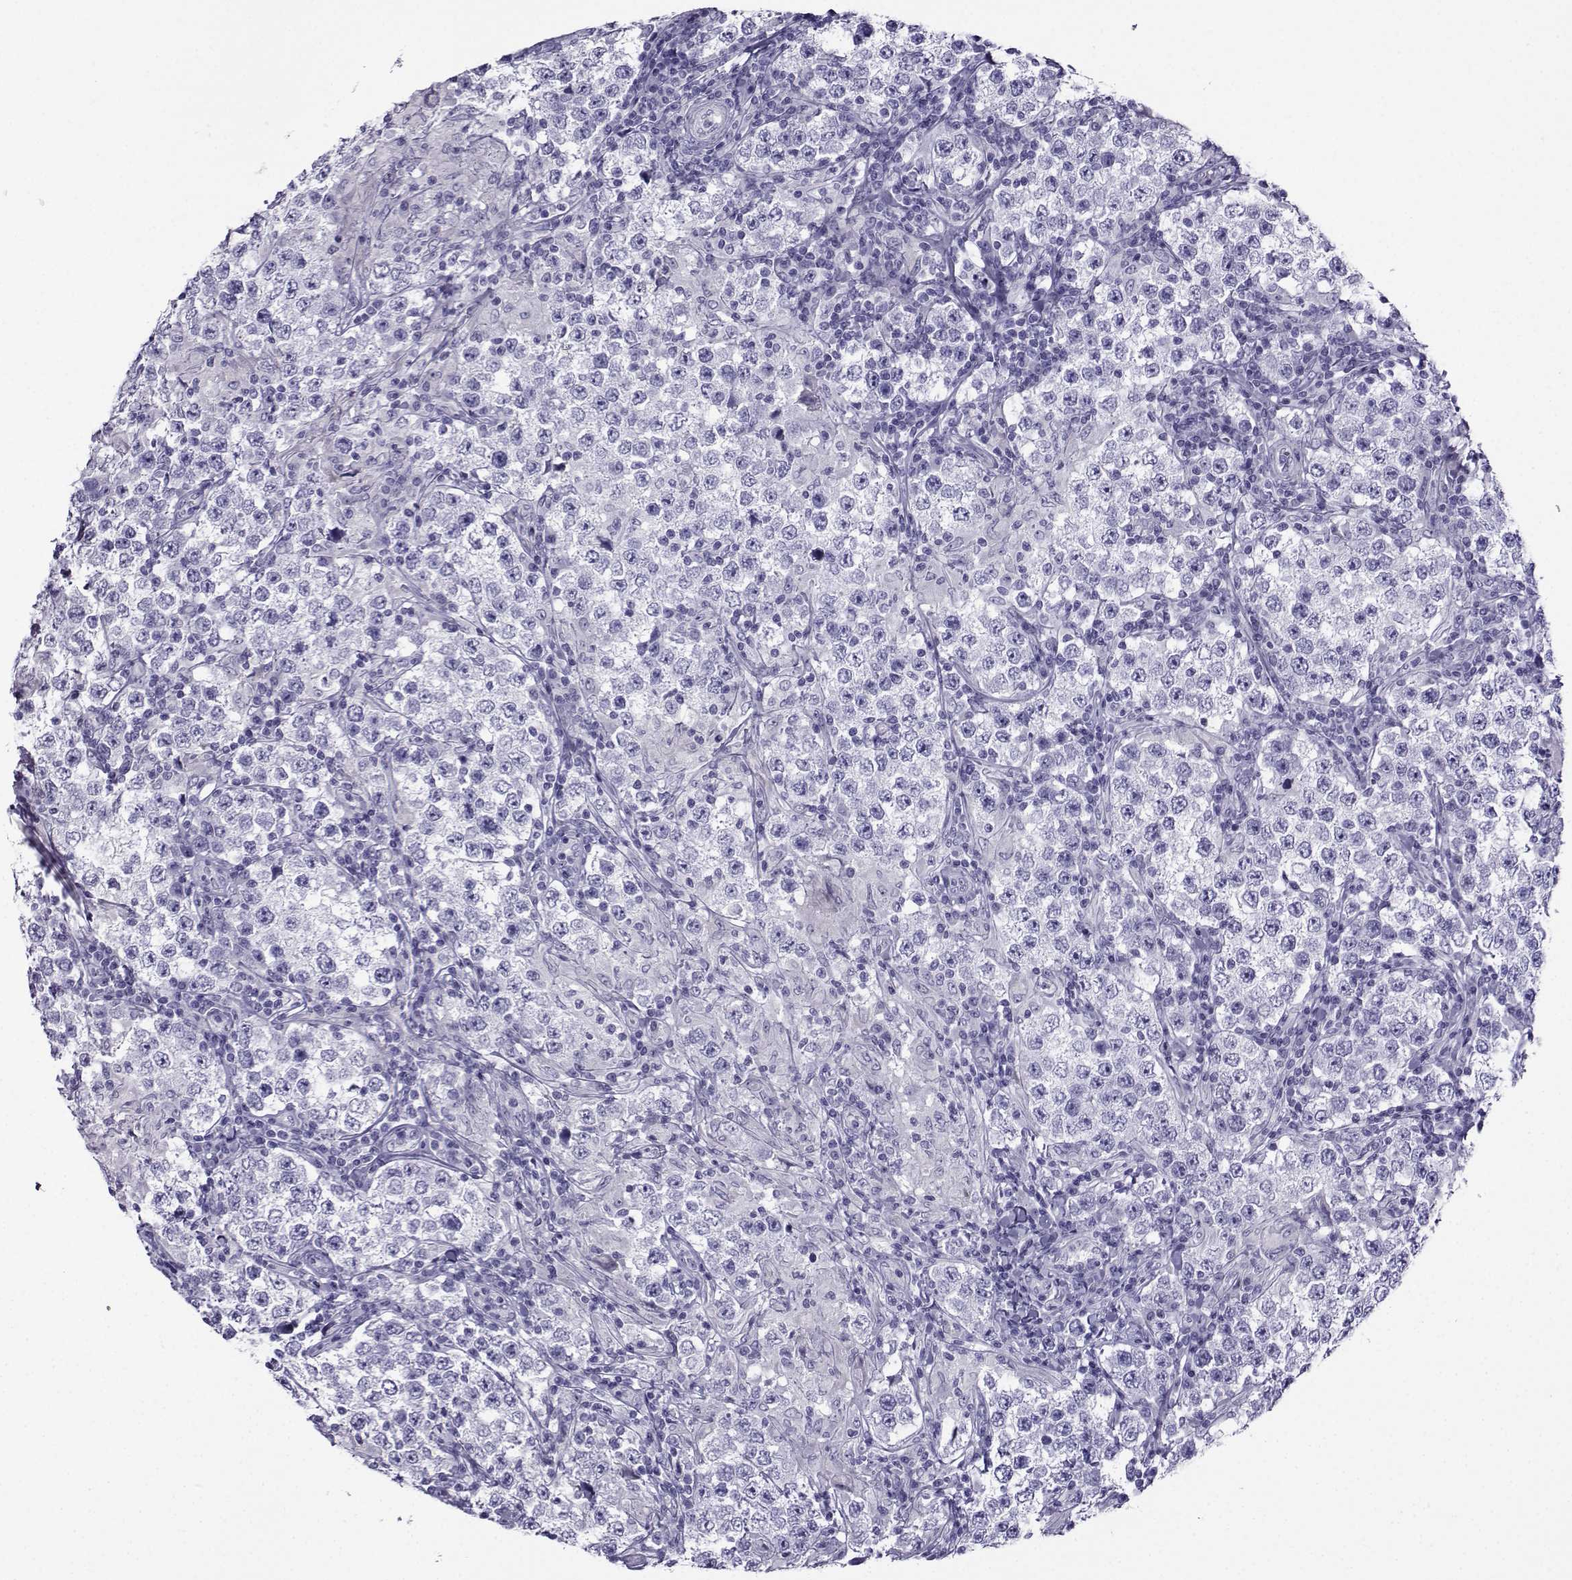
{"staining": {"intensity": "negative", "quantity": "none", "location": "none"}, "tissue": "testis cancer", "cell_type": "Tumor cells", "image_type": "cancer", "snomed": [{"axis": "morphology", "description": "Seminoma, NOS"}, {"axis": "morphology", "description": "Carcinoma, Embryonal, NOS"}, {"axis": "topography", "description": "Testis"}], "caption": "Testis cancer was stained to show a protein in brown. There is no significant positivity in tumor cells.", "gene": "CRYBB1", "patient": {"sex": "male", "age": 41}}